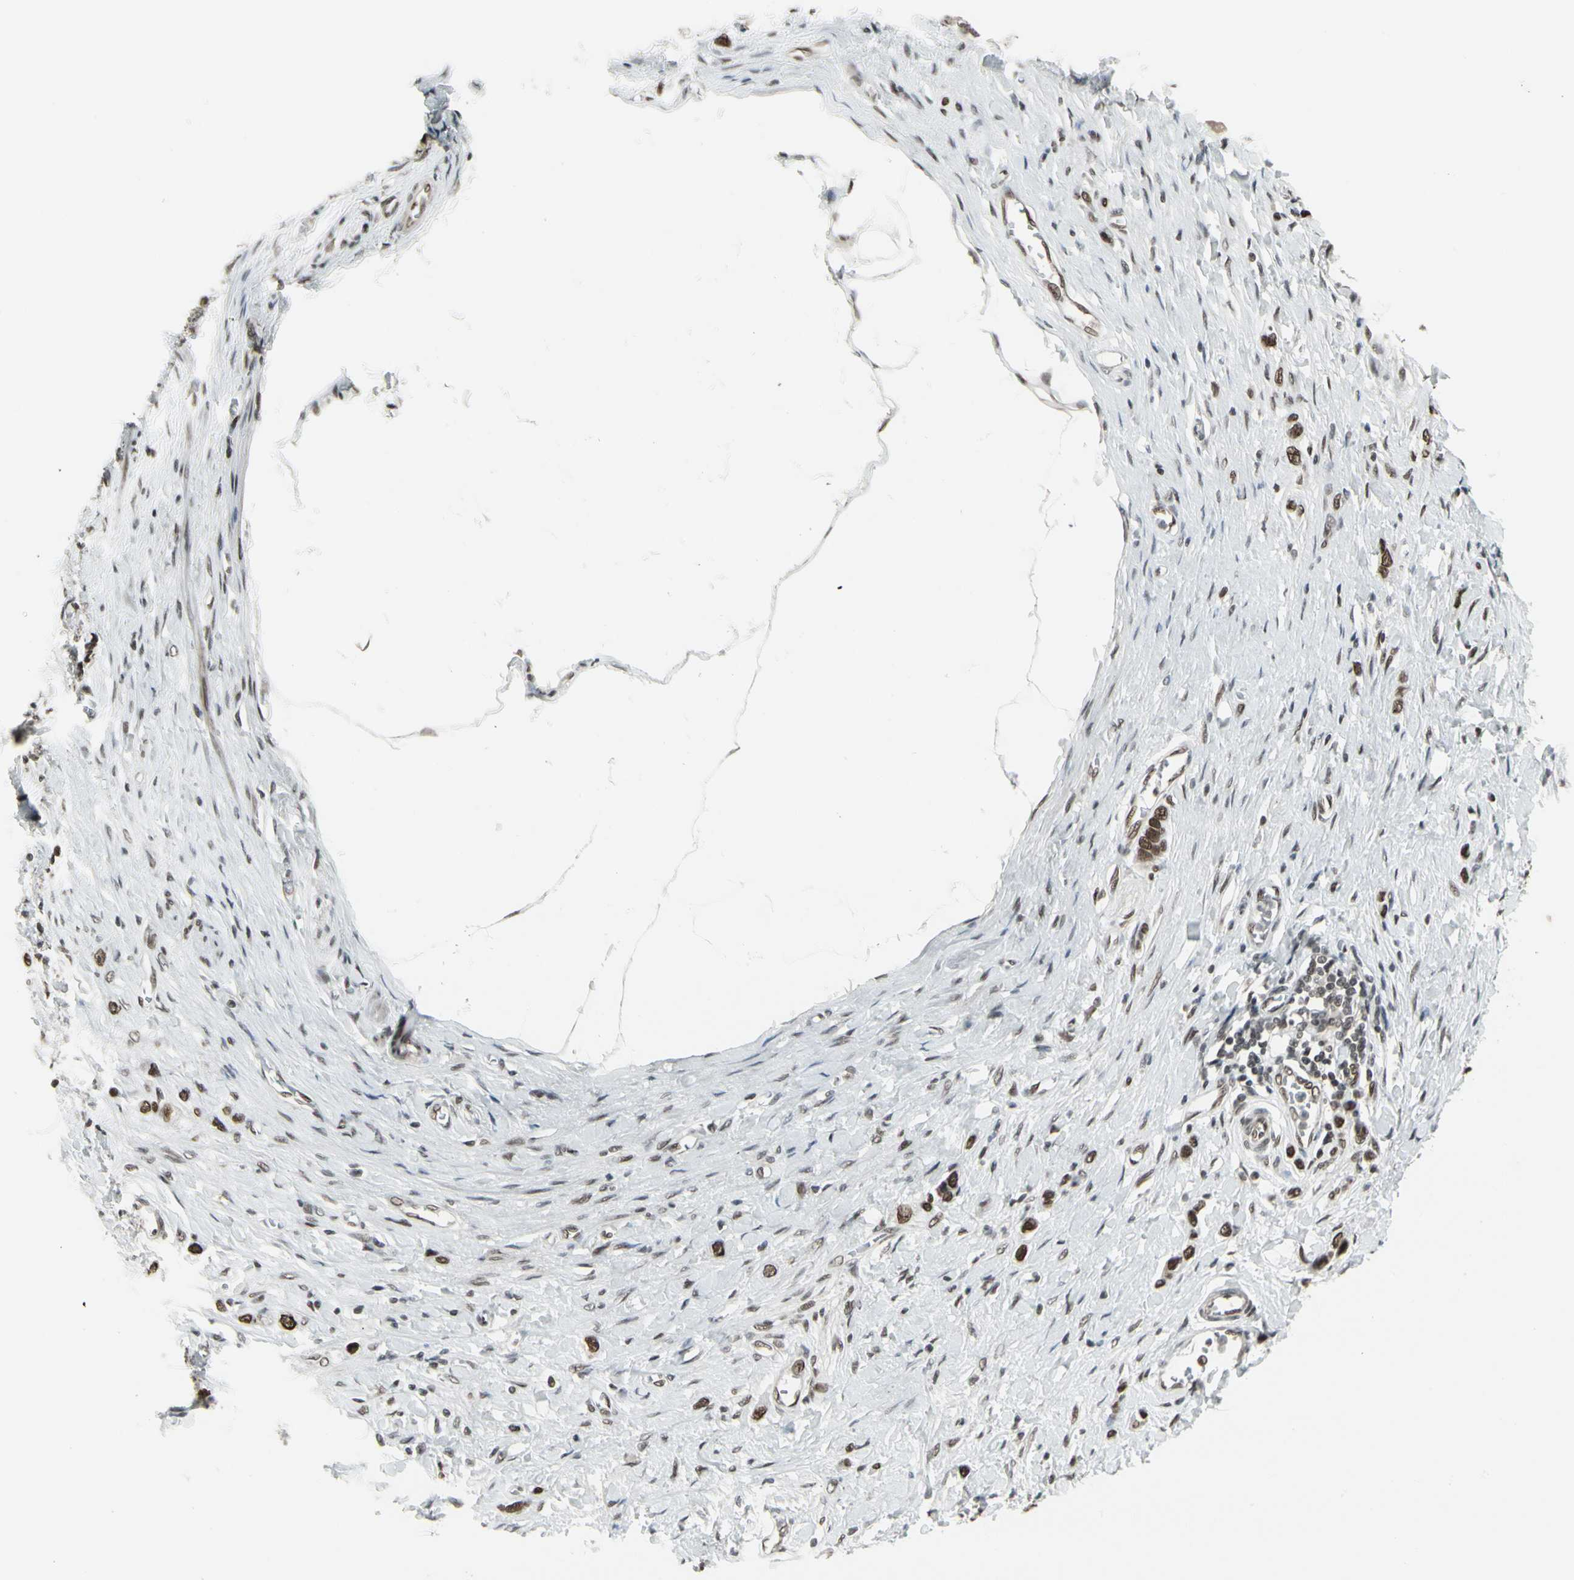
{"staining": {"intensity": "strong", "quantity": ">75%", "location": "nuclear"}, "tissue": "stomach cancer", "cell_type": "Tumor cells", "image_type": "cancer", "snomed": [{"axis": "morphology", "description": "Normal tissue, NOS"}, {"axis": "morphology", "description": "Adenocarcinoma, NOS"}, {"axis": "topography", "description": "Stomach, upper"}, {"axis": "topography", "description": "Stomach"}], "caption": "The micrograph shows staining of stomach adenocarcinoma, revealing strong nuclear protein positivity (brown color) within tumor cells.", "gene": "HMG20A", "patient": {"sex": "female", "age": 65}}